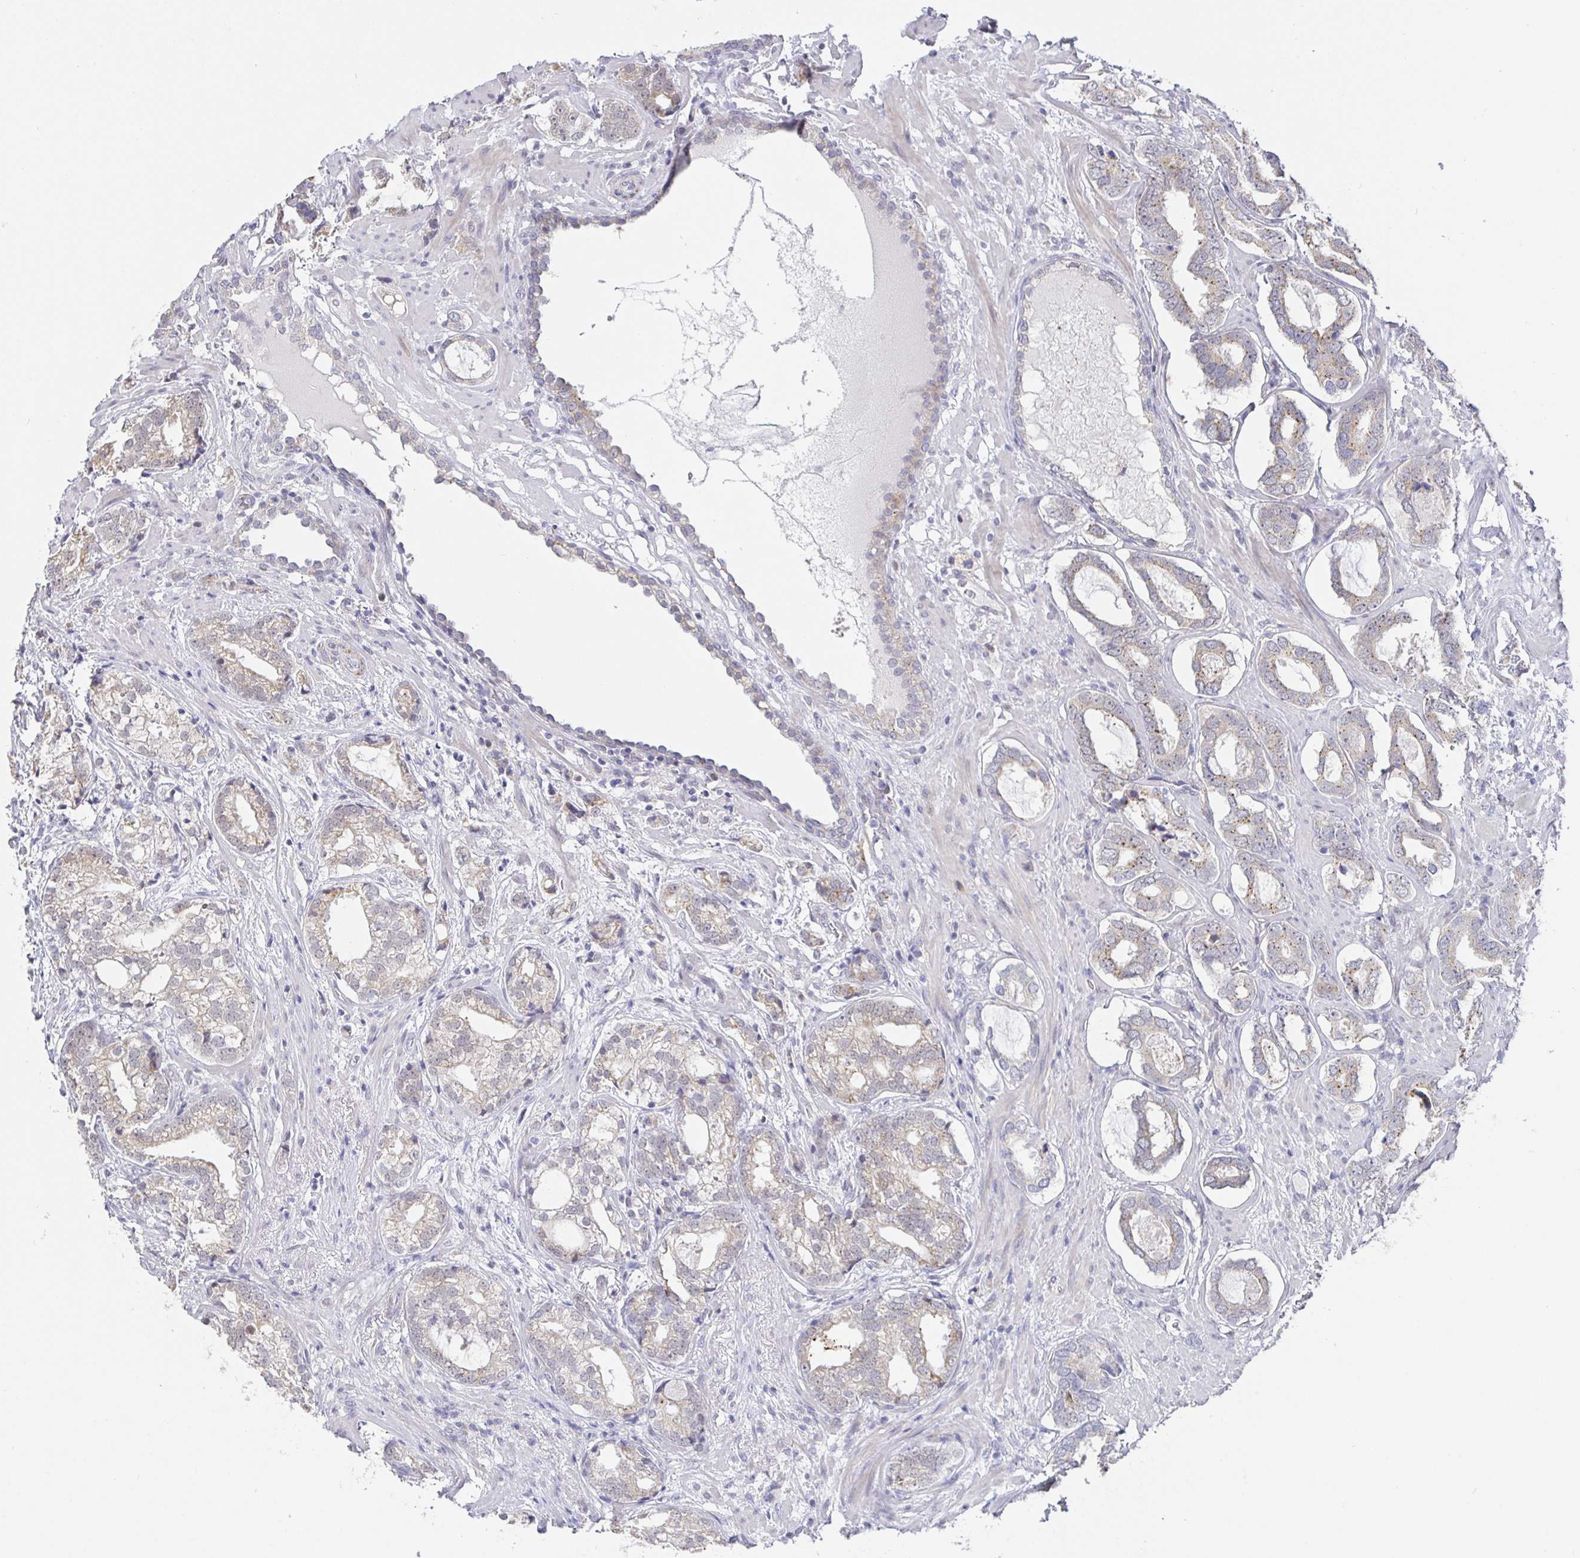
{"staining": {"intensity": "weak", "quantity": ">75%", "location": "cytoplasmic/membranous"}, "tissue": "prostate cancer", "cell_type": "Tumor cells", "image_type": "cancer", "snomed": [{"axis": "morphology", "description": "Adenocarcinoma, High grade"}, {"axis": "topography", "description": "Prostate"}], "caption": "Prostate cancer stained with IHC shows weak cytoplasmic/membranous staining in approximately >75% of tumor cells.", "gene": "CIT", "patient": {"sex": "male", "age": 75}}